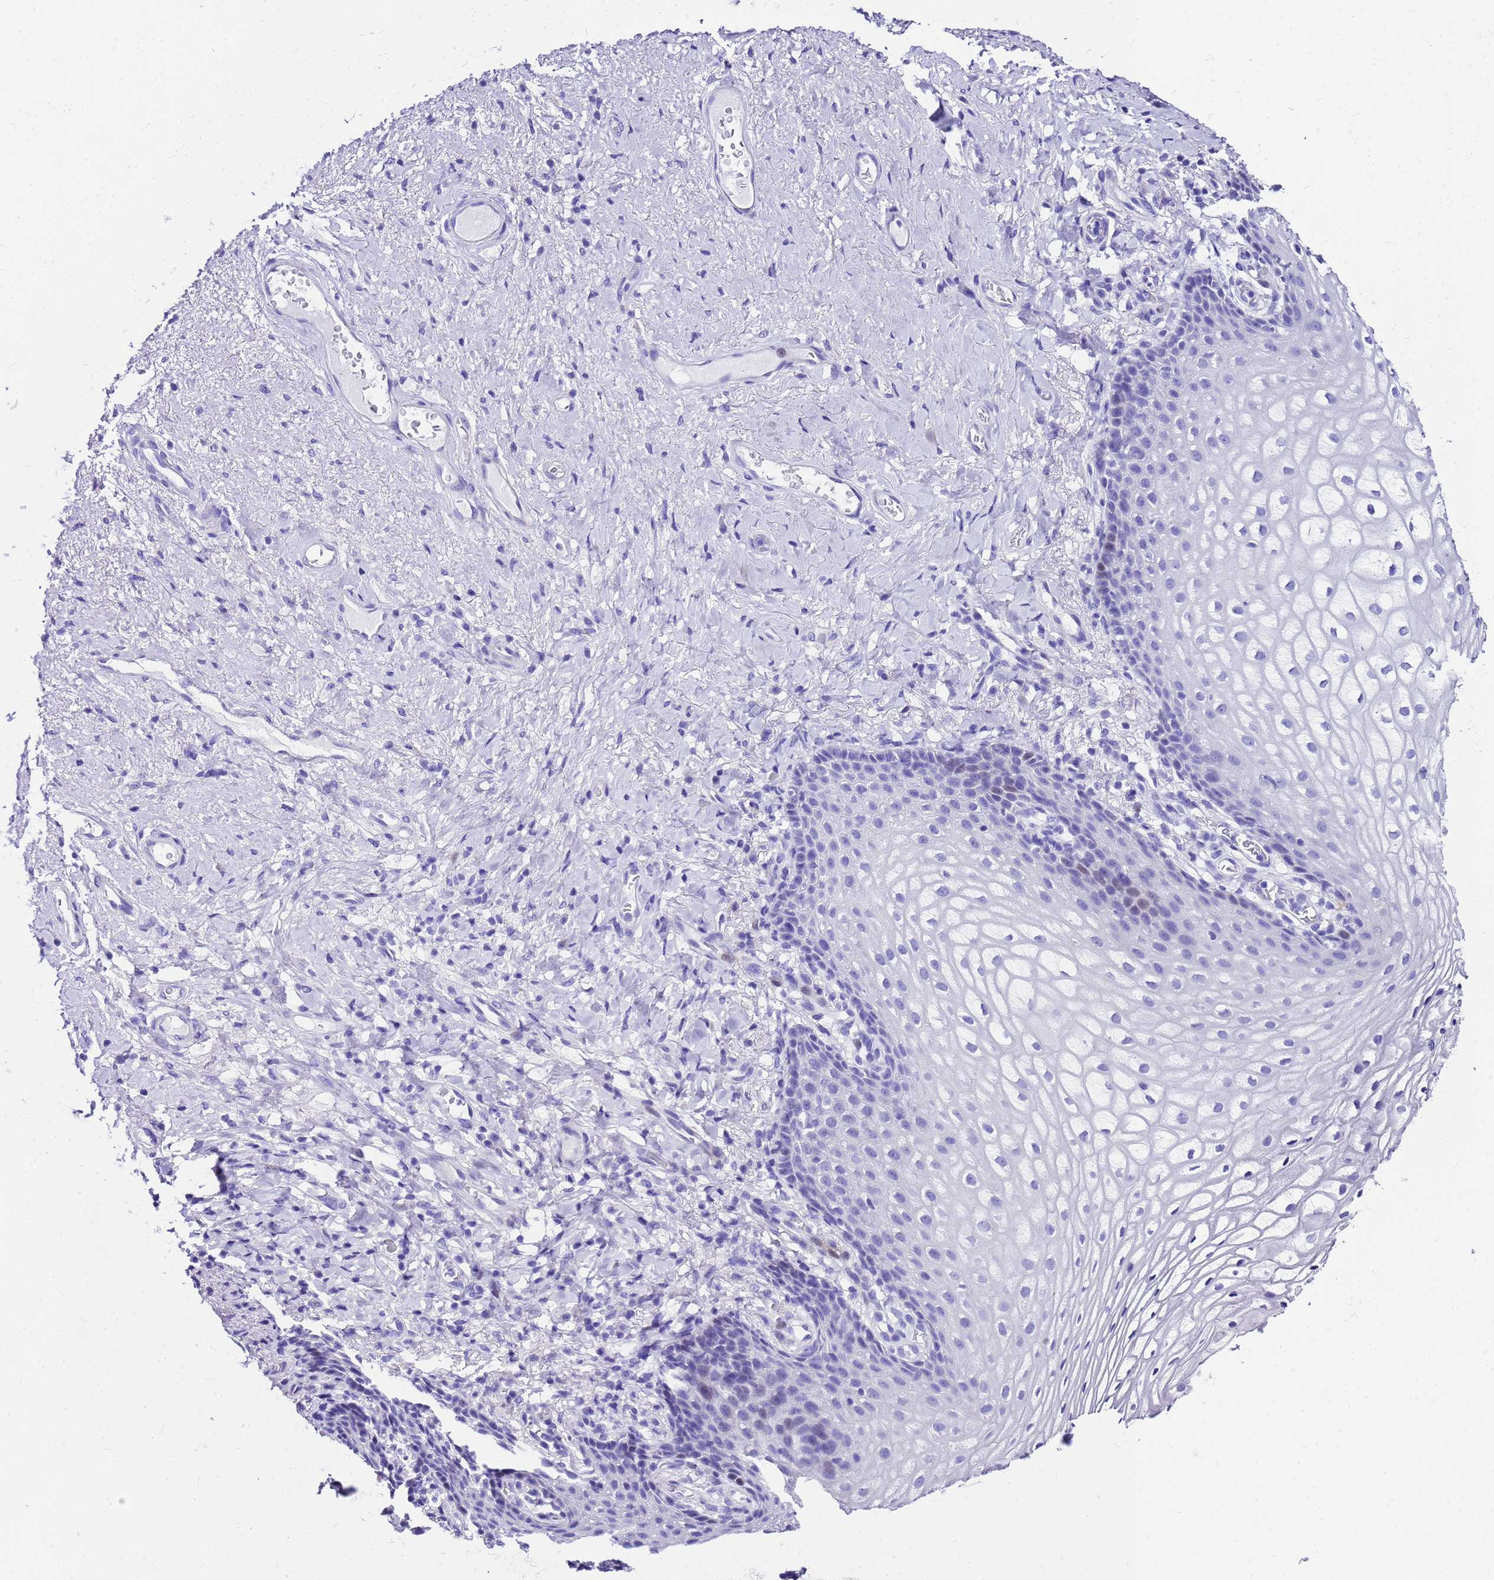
{"staining": {"intensity": "negative", "quantity": "none", "location": "none"}, "tissue": "vagina", "cell_type": "Squamous epithelial cells", "image_type": "normal", "snomed": [{"axis": "morphology", "description": "Normal tissue, NOS"}, {"axis": "topography", "description": "Vagina"}], "caption": "The immunohistochemistry photomicrograph has no significant expression in squamous epithelial cells of vagina. The staining is performed using DAB (3,3'-diaminobenzidine) brown chromogen with nuclei counter-stained in using hematoxylin.", "gene": "UGT2A1", "patient": {"sex": "female", "age": 60}}